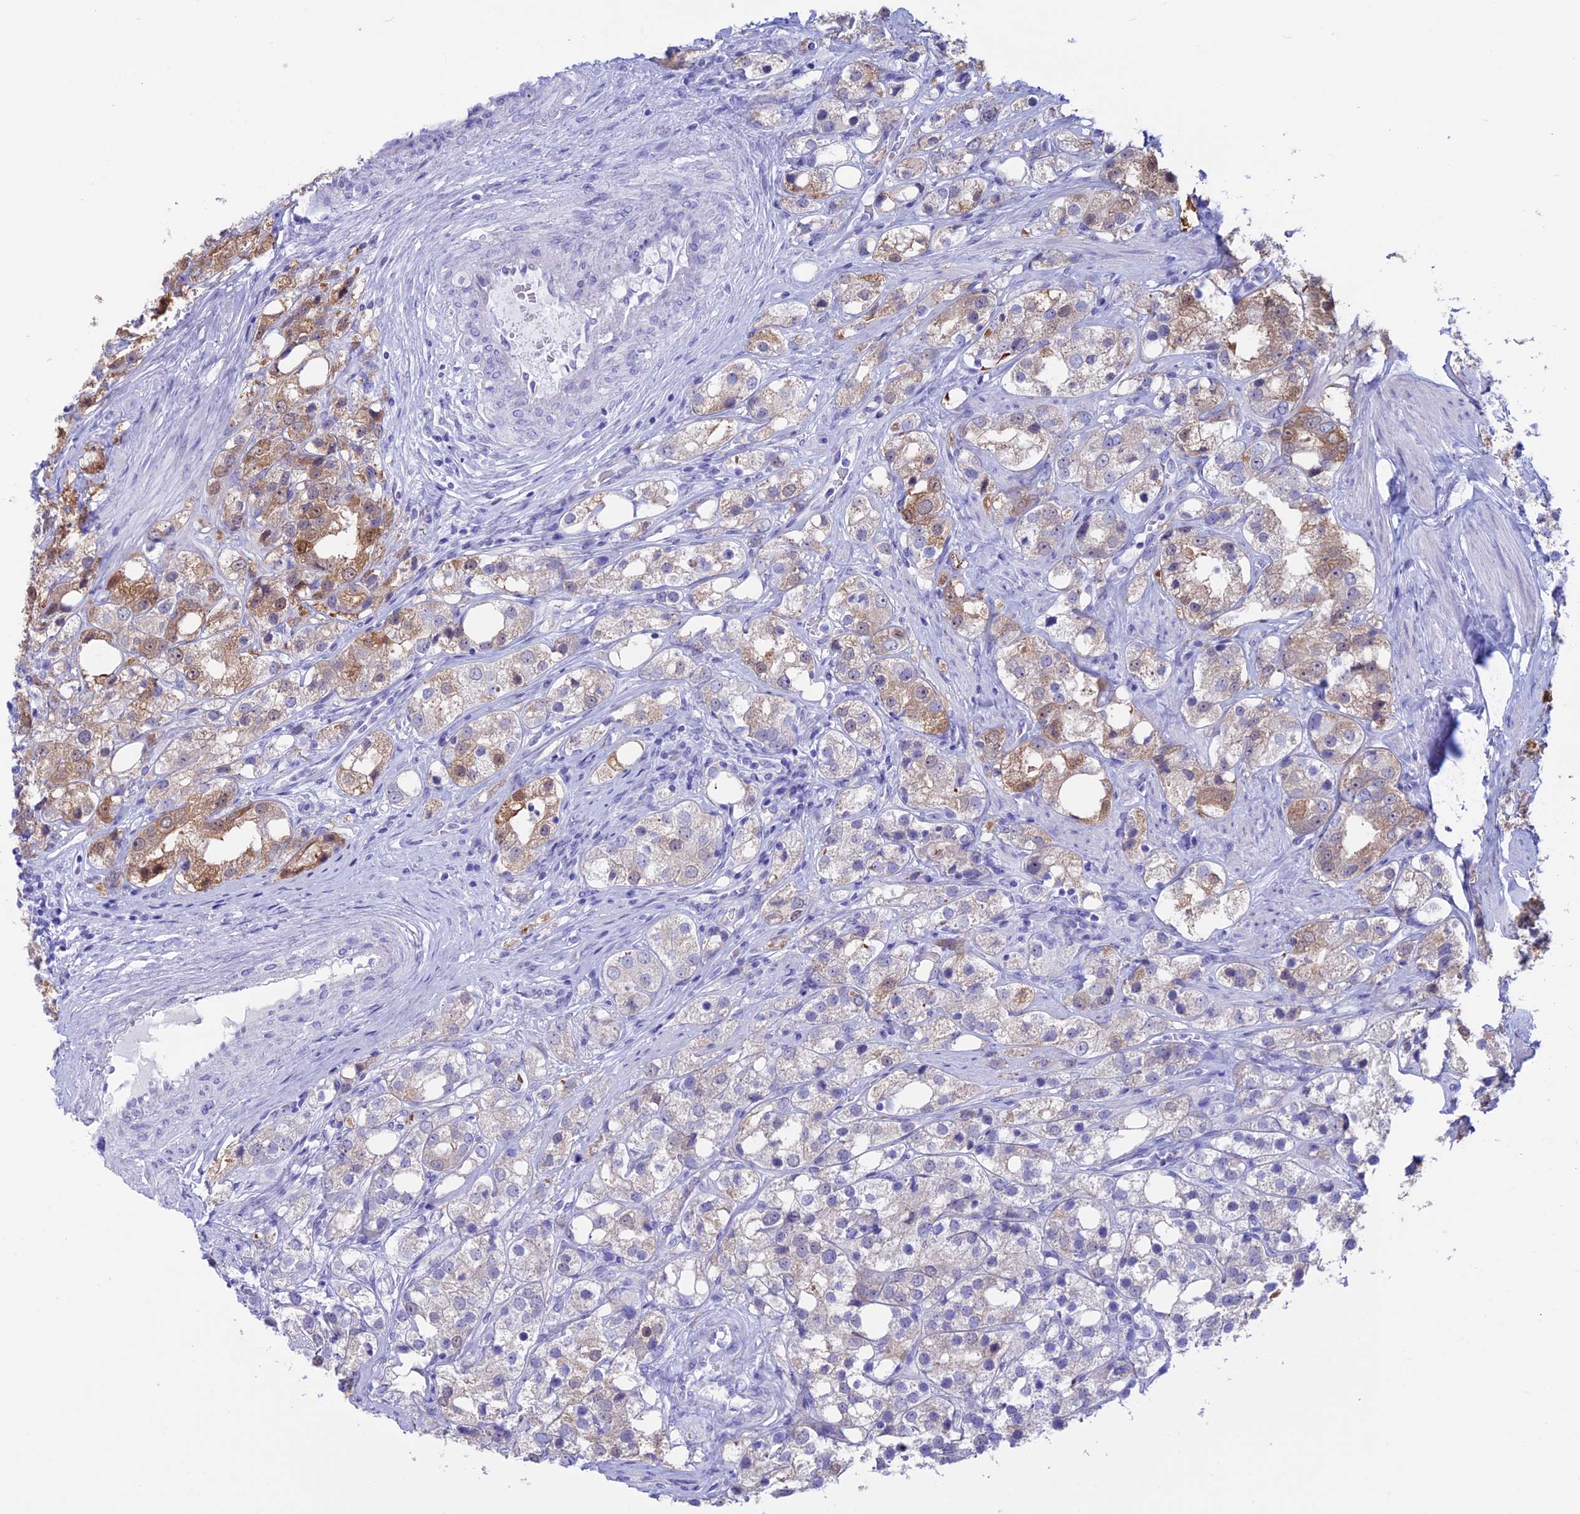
{"staining": {"intensity": "weak", "quantity": "25%-75%", "location": "cytoplasmic/membranous"}, "tissue": "prostate cancer", "cell_type": "Tumor cells", "image_type": "cancer", "snomed": [{"axis": "morphology", "description": "Adenocarcinoma, NOS"}, {"axis": "topography", "description": "Prostate"}], "caption": "This is an image of immunohistochemistry (IHC) staining of adenocarcinoma (prostate), which shows weak expression in the cytoplasmic/membranous of tumor cells.", "gene": "LHFPL2", "patient": {"sex": "male", "age": 79}}